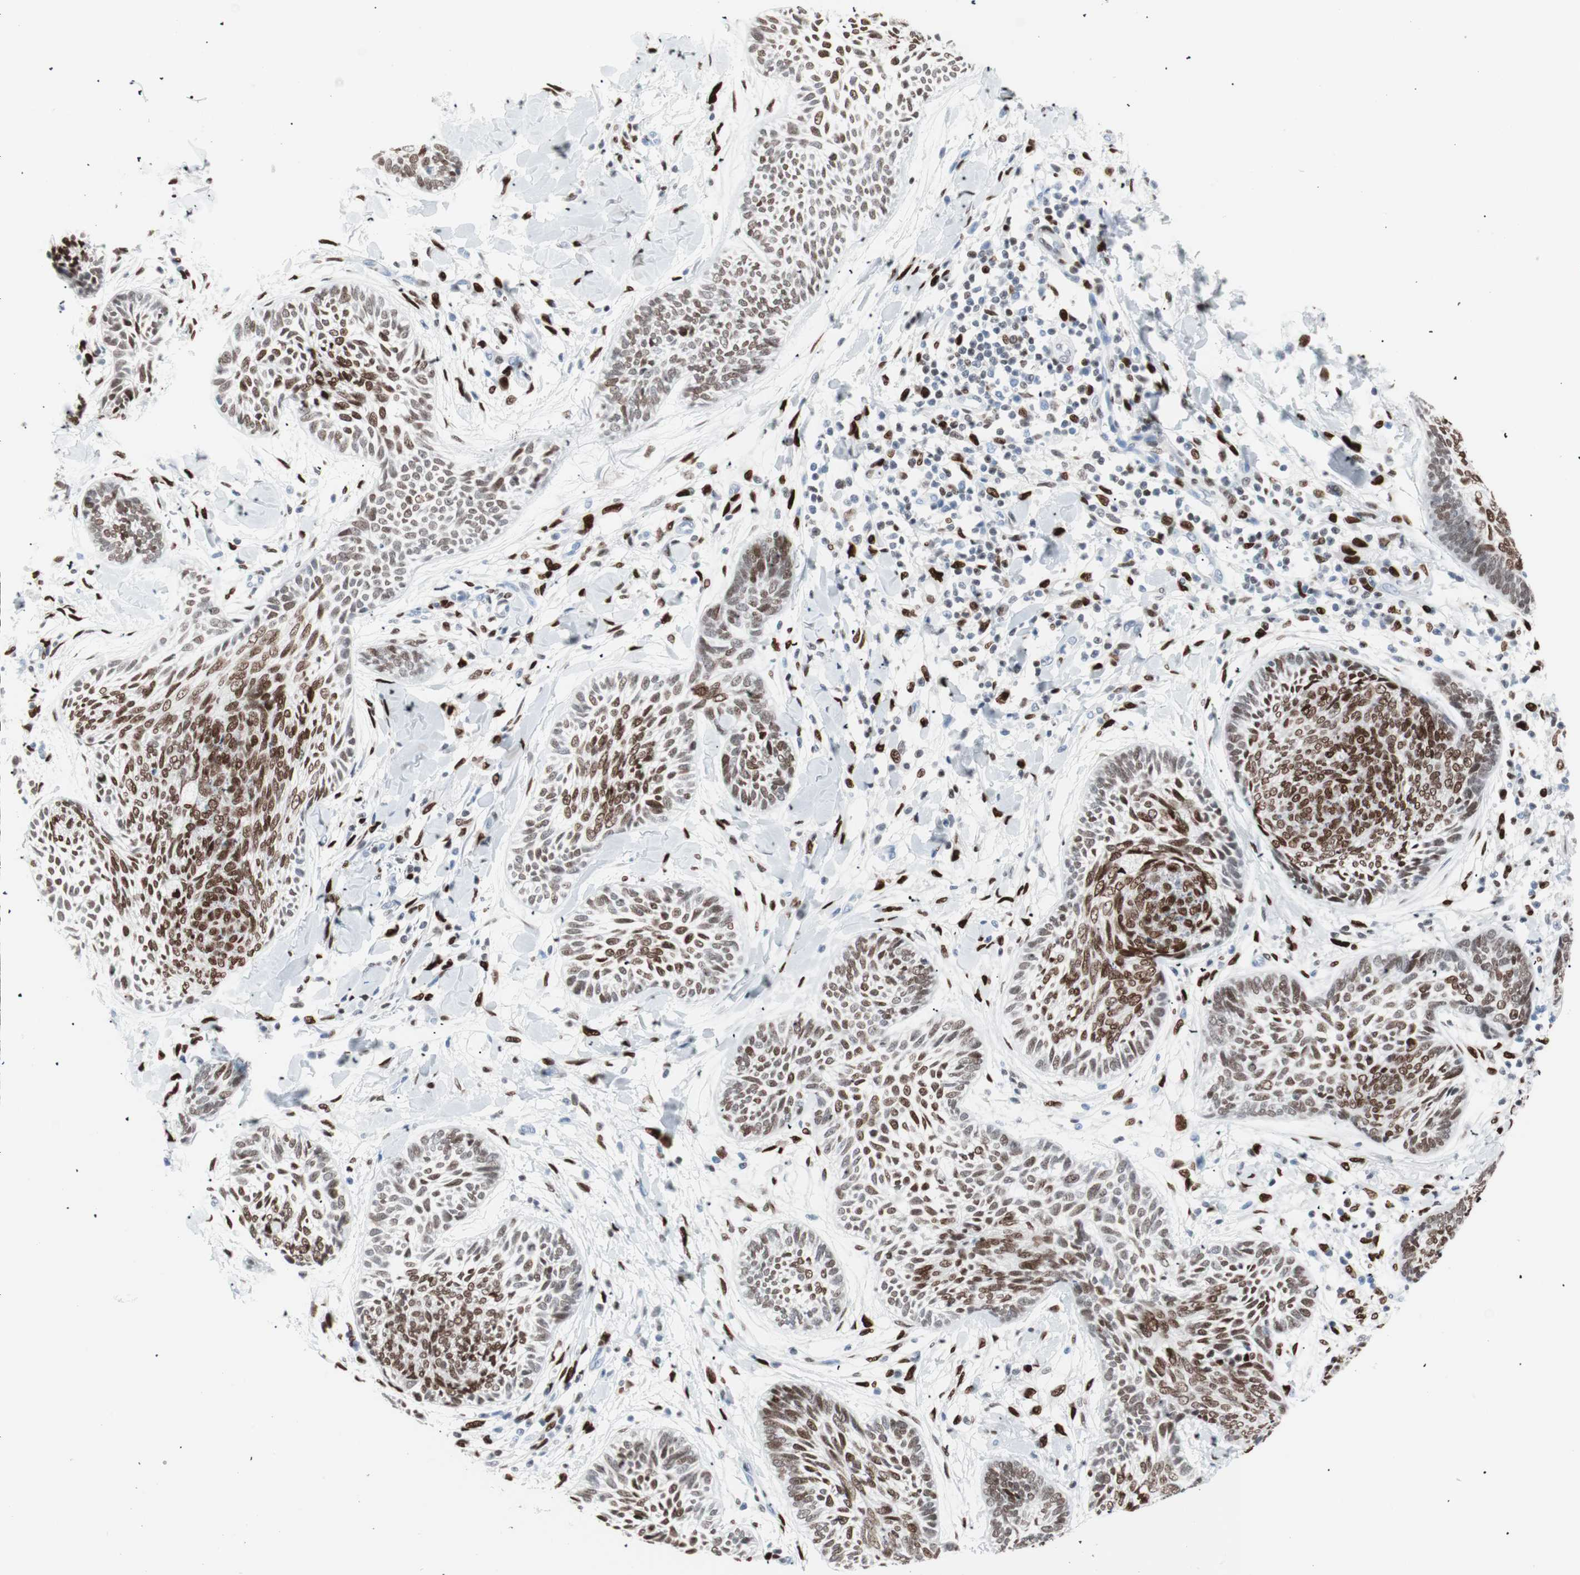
{"staining": {"intensity": "moderate", "quantity": ">75%", "location": "nuclear"}, "tissue": "skin cancer", "cell_type": "Tumor cells", "image_type": "cancer", "snomed": [{"axis": "morphology", "description": "Papilloma, NOS"}, {"axis": "morphology", "description": "Basal cell carcinoma"}, {"axis": "topography", "description": "Skin"}], "caption": "A micrograph of human skin cancer stained for a protein displays moderate nuclear brown staining in tumor cells. (Brightfield microscopy of DAB IHC at high magnification).", "gene": "CEBPB", "patient": {"sex": "male", "age": 87}}